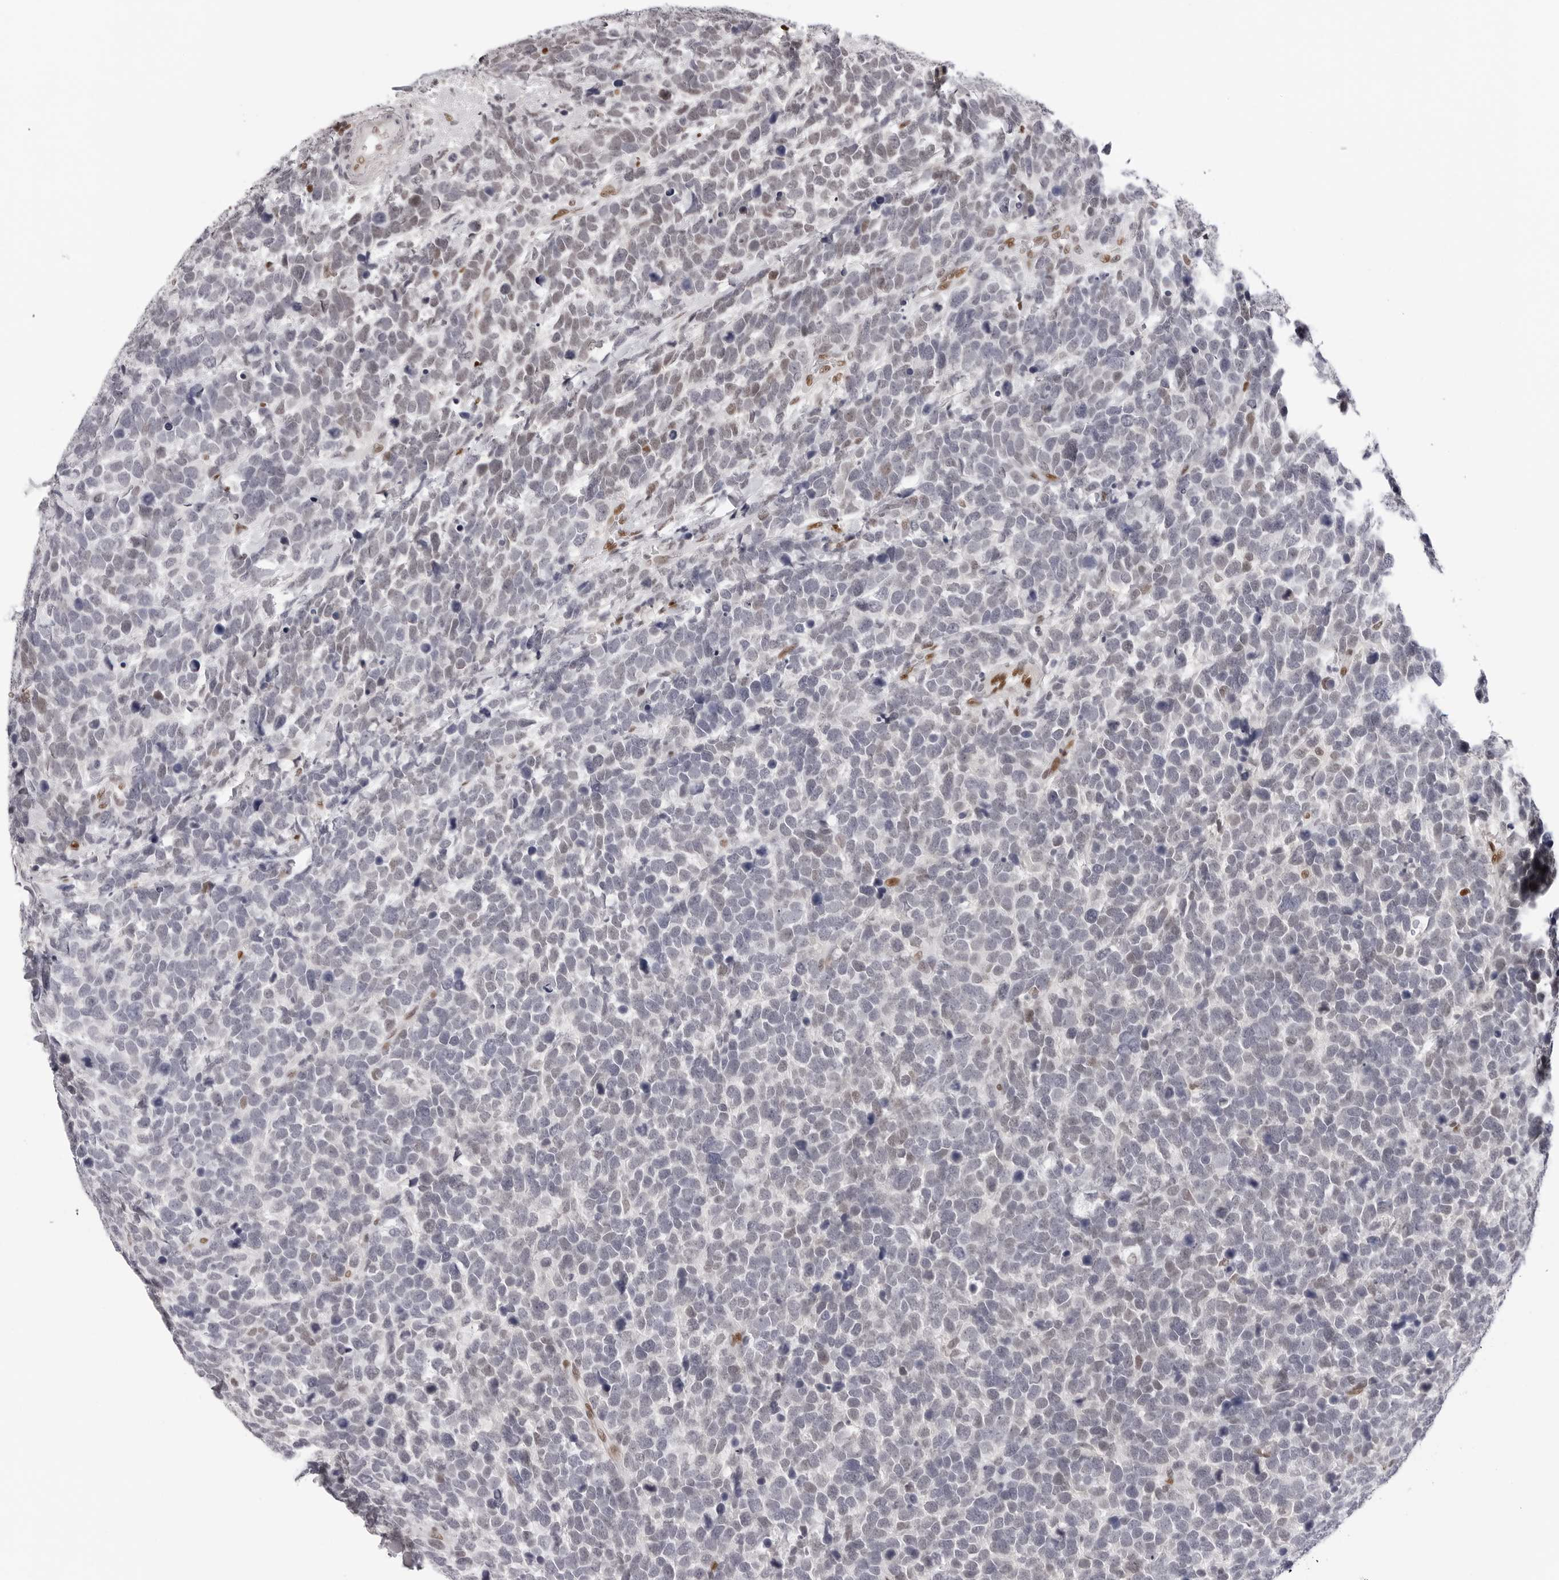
{"staining": {"intensity": "weak", "quantity": "<25%", "location": "nuclear"}, "tissue": "urothelial cancer", "cell_type": "Tumor cells", "image_type": "cancer", "snomed": [{"axis": "morphology", "description": "Urothelial carcinoma, High grade"}, {"axis": "topography", "description": "Urinary bladder"}], "caption": "Urothelial cancer was stained to show a protein in brown. There is no significant expression in tumor cells.", "gene": "OGG1", "patient": {"sex": "female", "age": 82}}